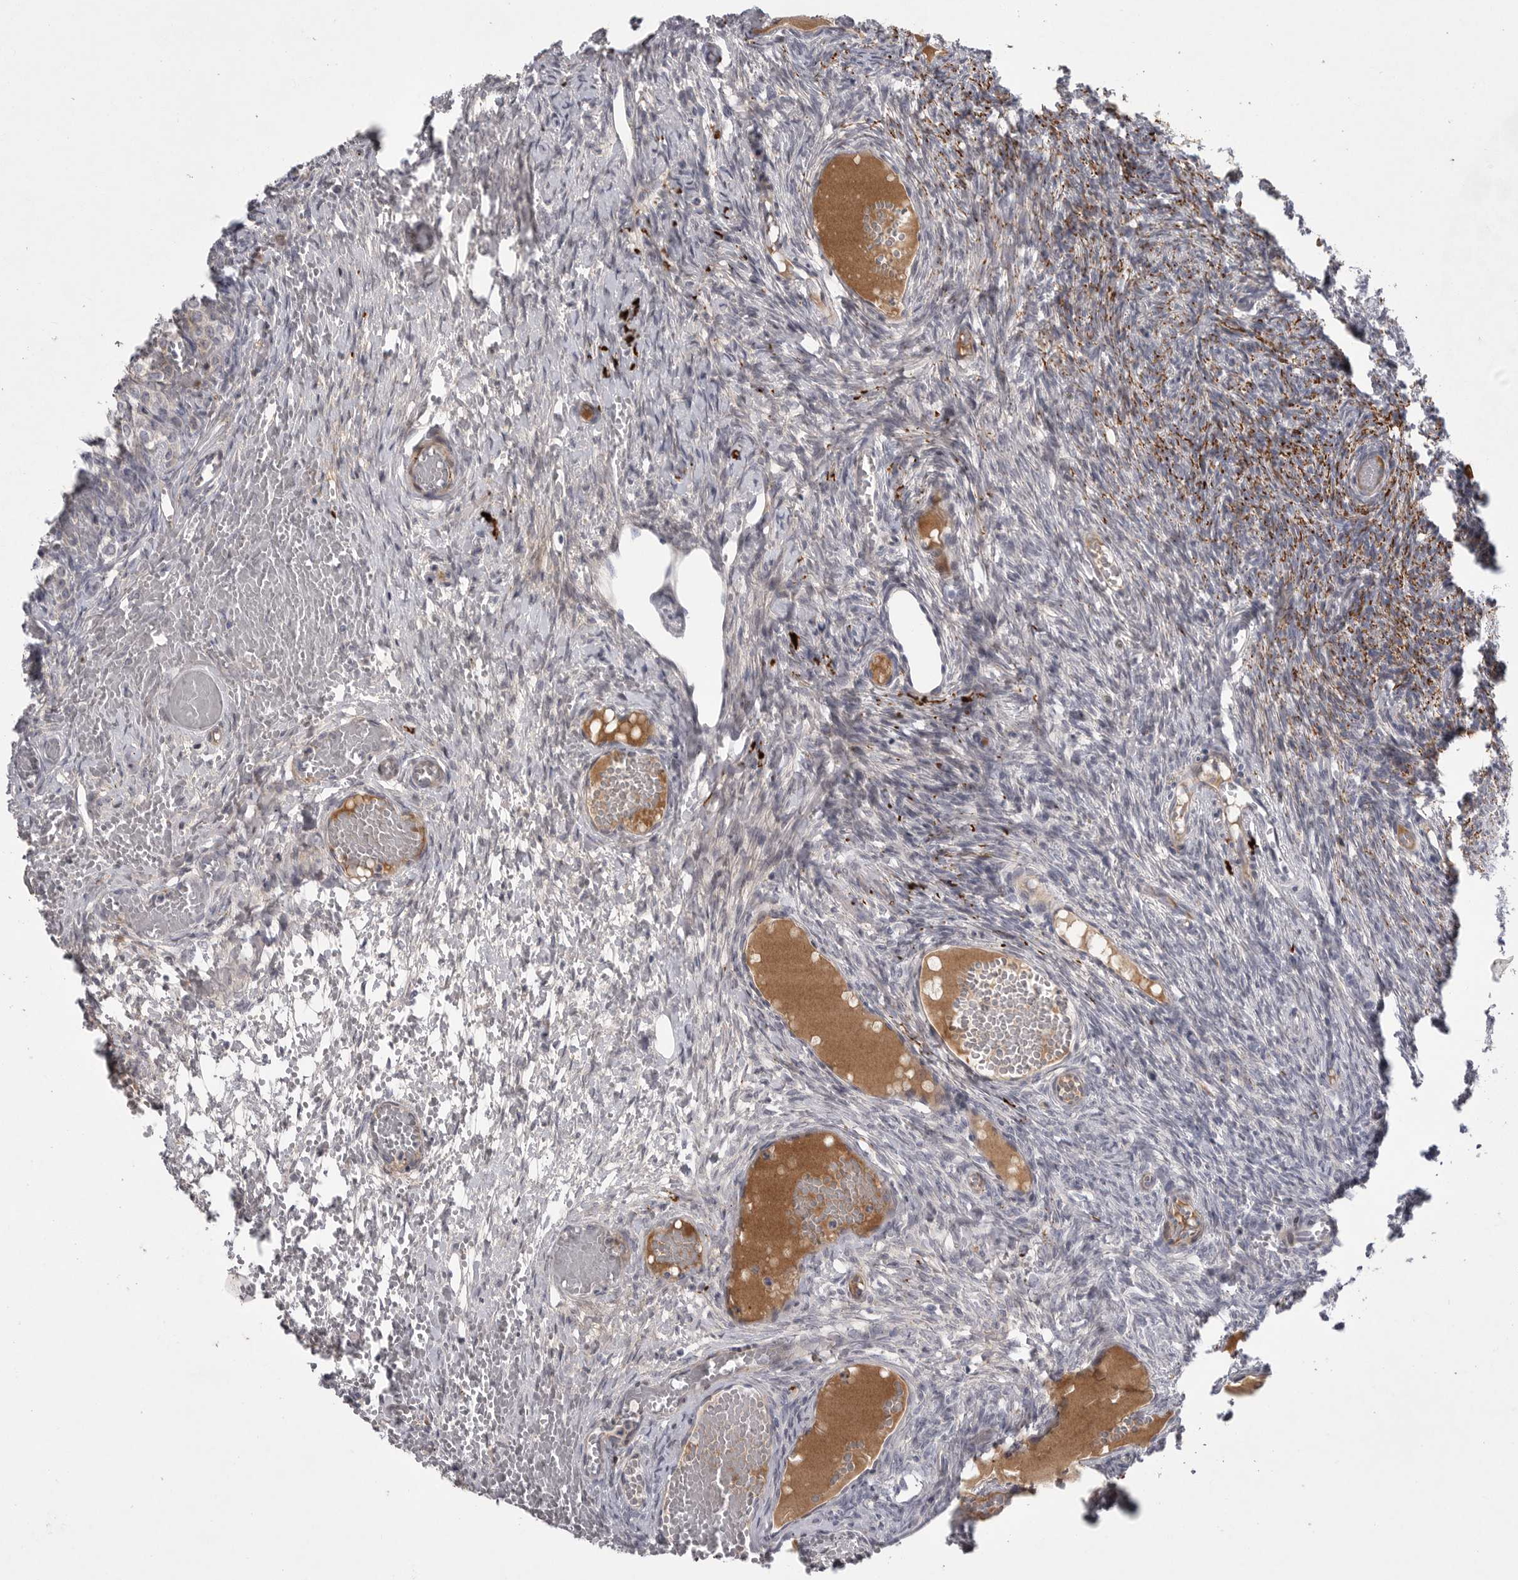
{"staining": {"intensity": "negative", "quantity": "none", "location": "none"}, "tissue": "ovary", "cell_type": "Ovarian stroma cells", "image_type": "normal", "snomed": [{"axis": "morphology", "description": "Adenocarcinoma, NOS"}, {"axis": "topography", "description": "Endometrium"}], "caption": "An image of ovary stained for a protein displays no brown staining in ovarian stroma cells.", "gene": "CRP", "patient": {"sex": "female", "age": 32}}